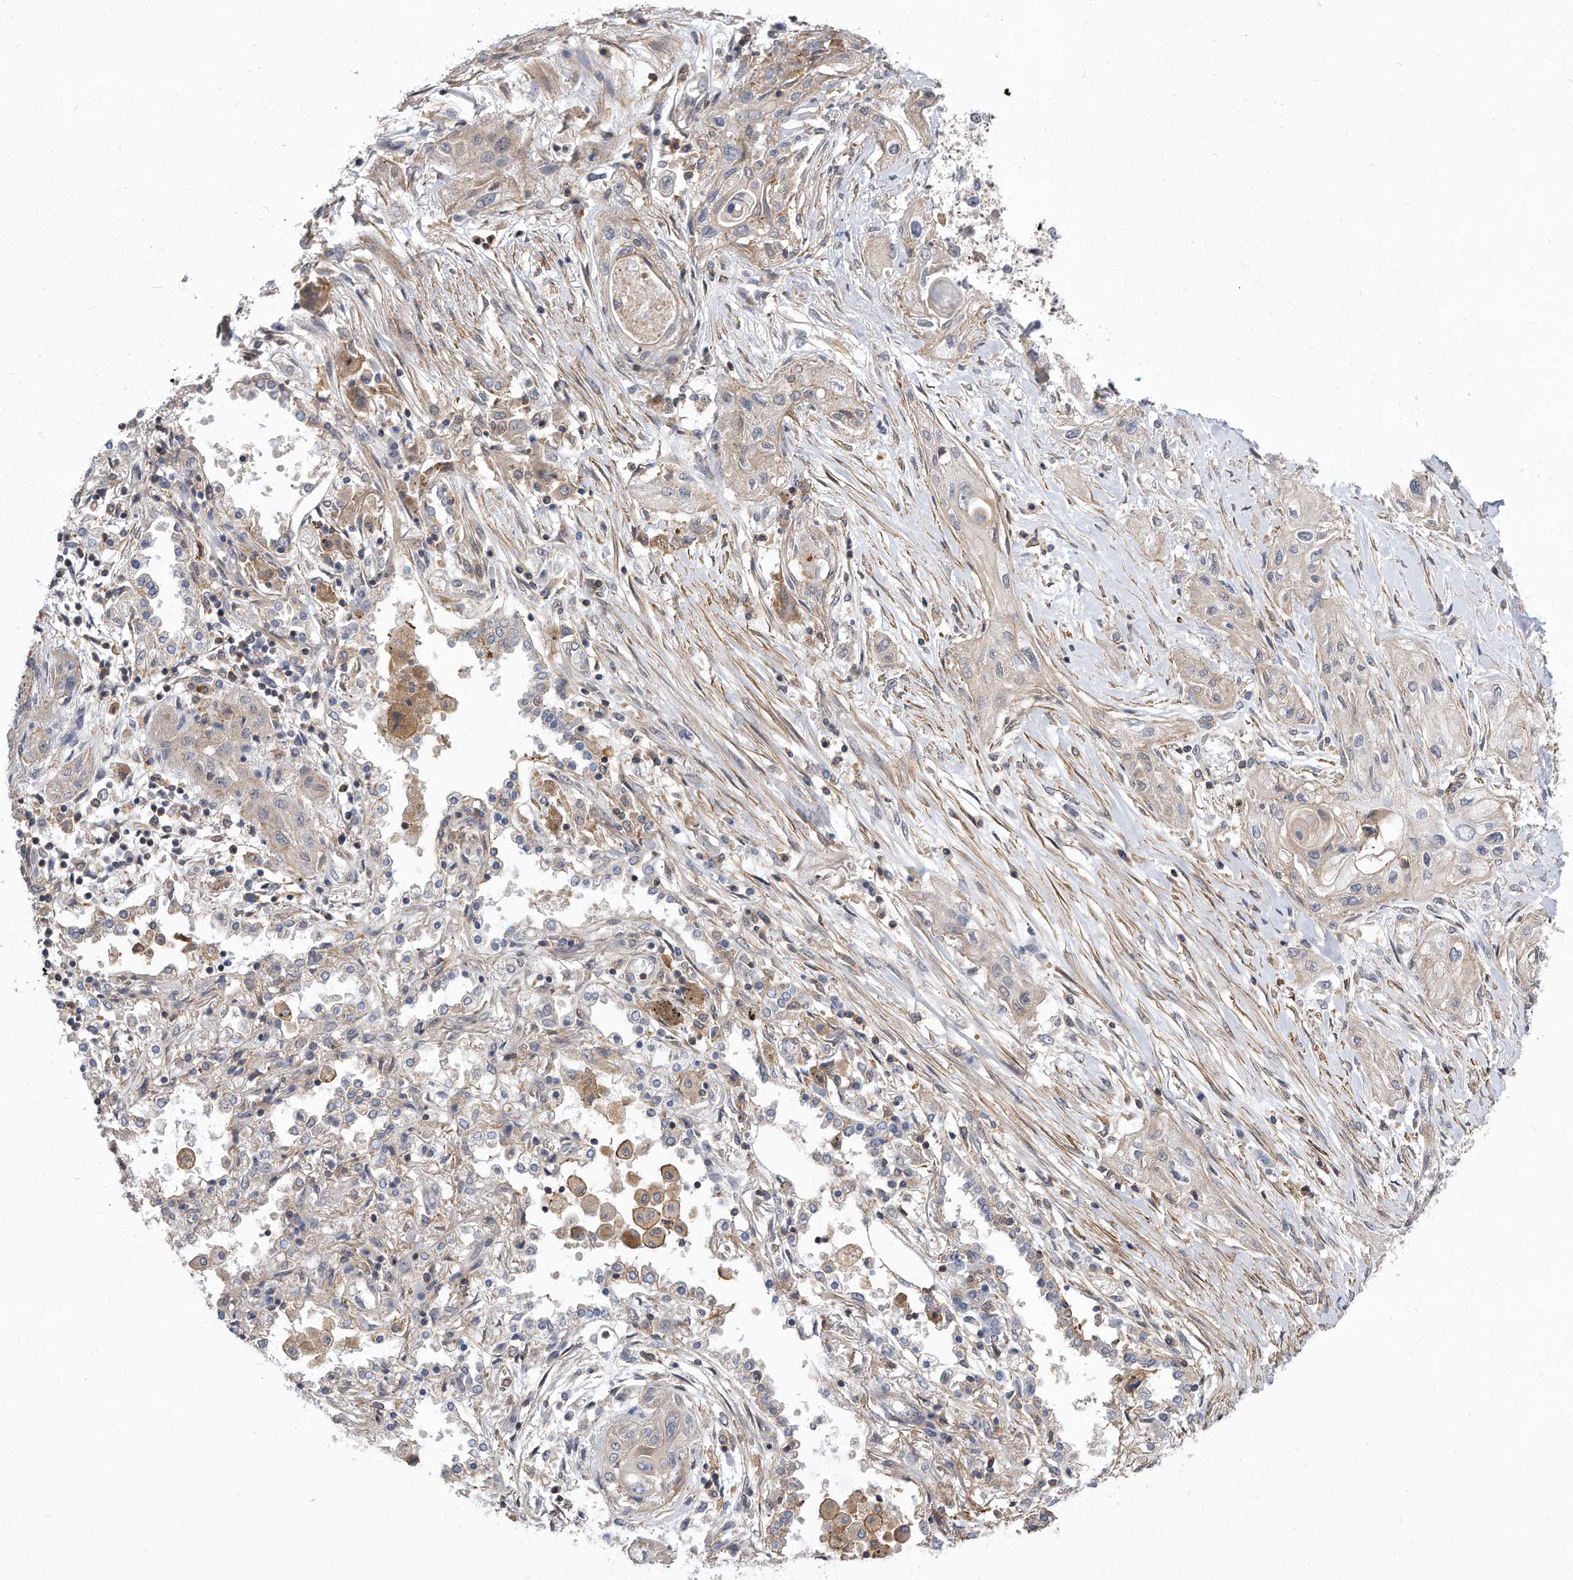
{"staining": {"intensity": "weak", "quantity": "<25%", "location": "cytoplasmic/membranous"}, "tissue": "lung cancer", "cell_type": "Tumor cells", "image_type": "cancer", "snomed": [{"axis": "morphology", "description": "Squamous cell carcinoma, NOS"}, {"axis": "topography", "description": "Lung"}], "caption": "This micrograph is of squamous cell carcinoma (lung) stained with IHC to label a protein in brown with the nuclei are counter-stained blue. There is no positivity in tumor cells.", "gene": "TCP1", "patient": {"sex": "female", "age": 47}}